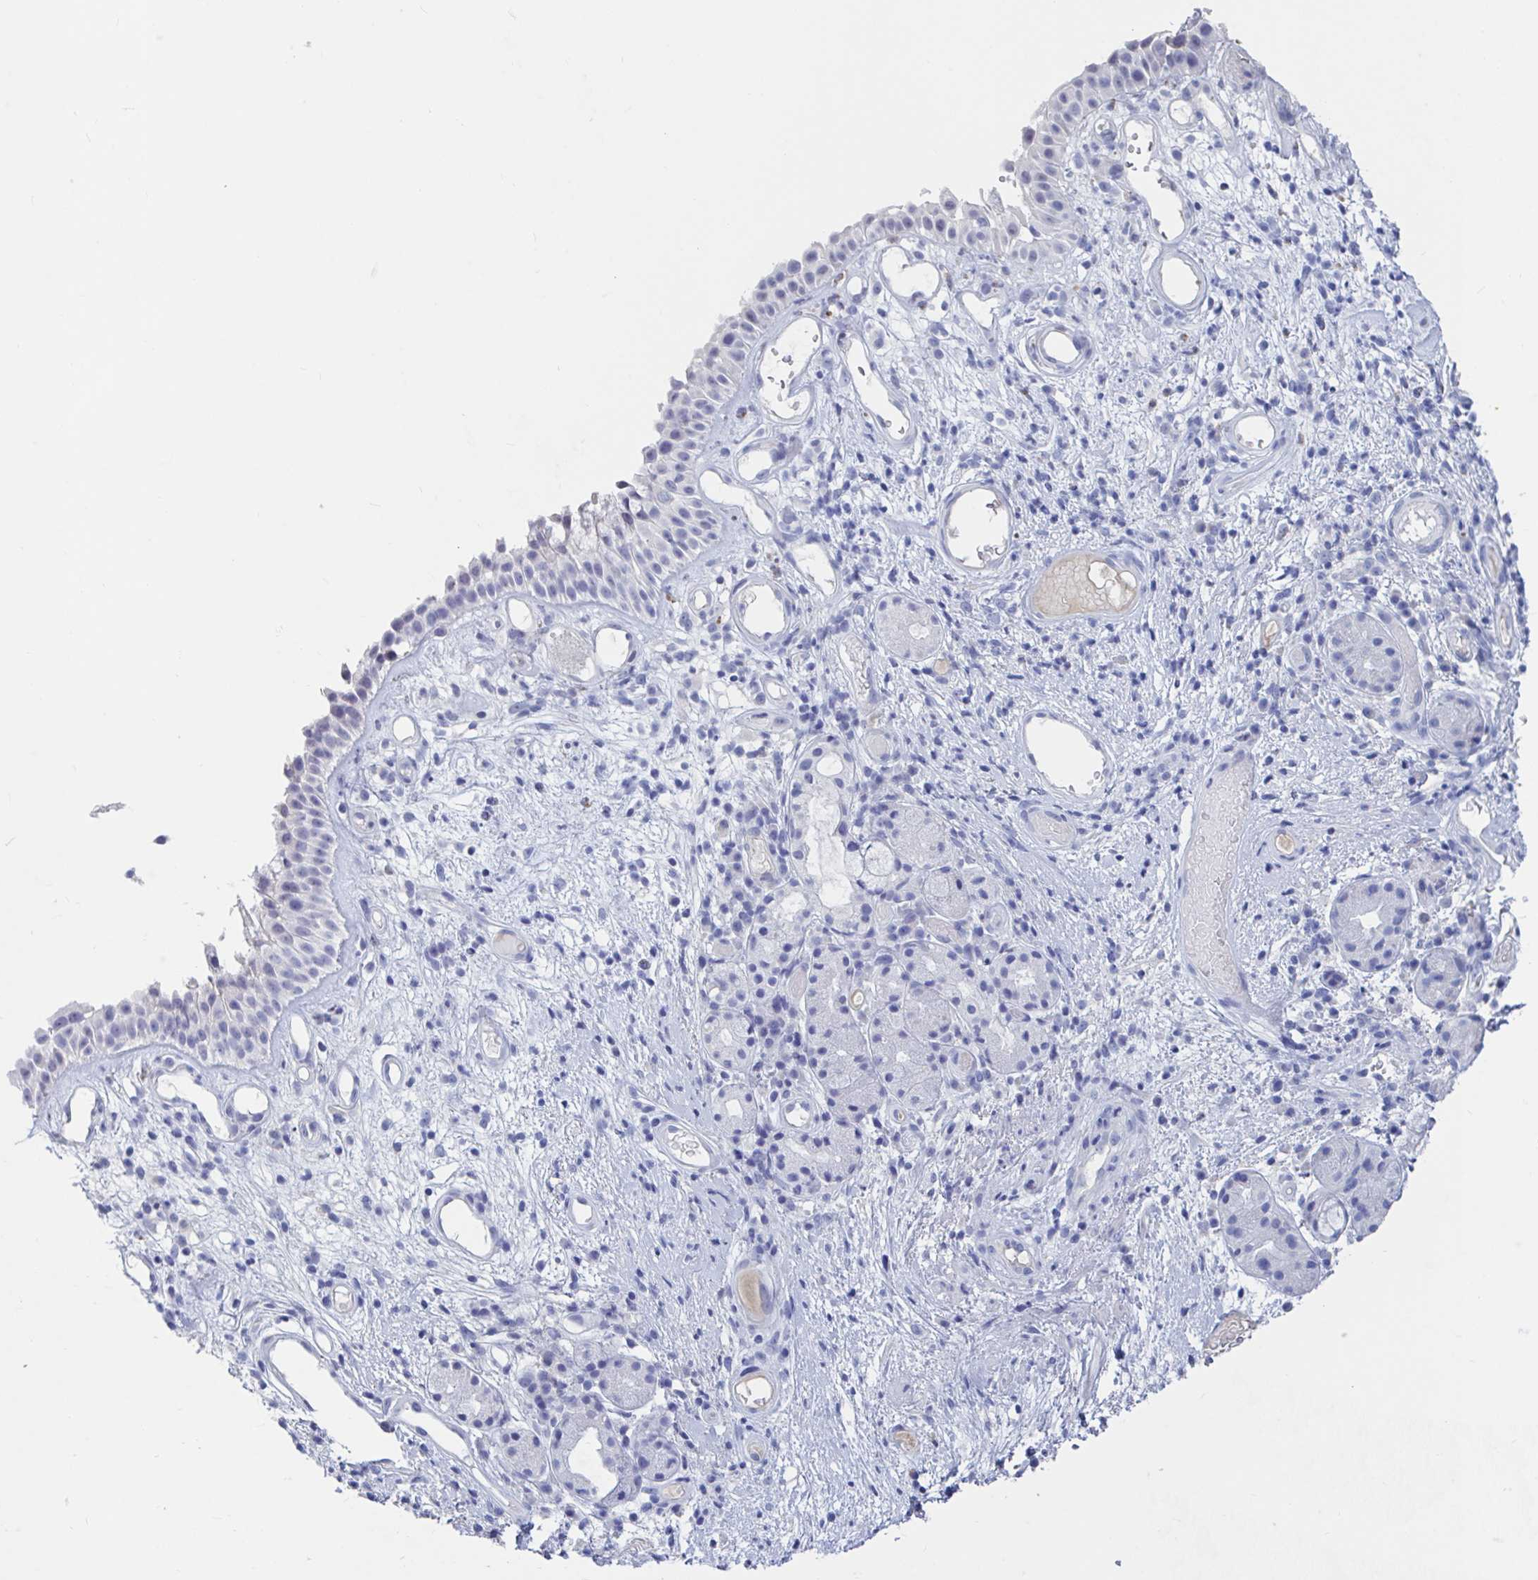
{"staining": {"intensity": "negative", "quantity": "none", "location": "none"}, "tissue": "nasopharynx", "cell_type": "Respiratory epithelial cells", "image_type": "normal", "snomed": [{"axis": "morphology", "description": "Normal tissue, NOS"}, {"axis": "morphology", "description": "Inflammation, NOS"}, {"axis": "topography", "description": "Nasopharynx"}], "caption": "DAB immunohistochemical staining of unremarkable nasopharynx displays no significant staining in respiratory epithelial cells. (DAB immunohistochemistry (IHC) with hematoxylin counter stain).", "gene": "ZNHIT2", "patient": {"sex": "male", "age": 54}}